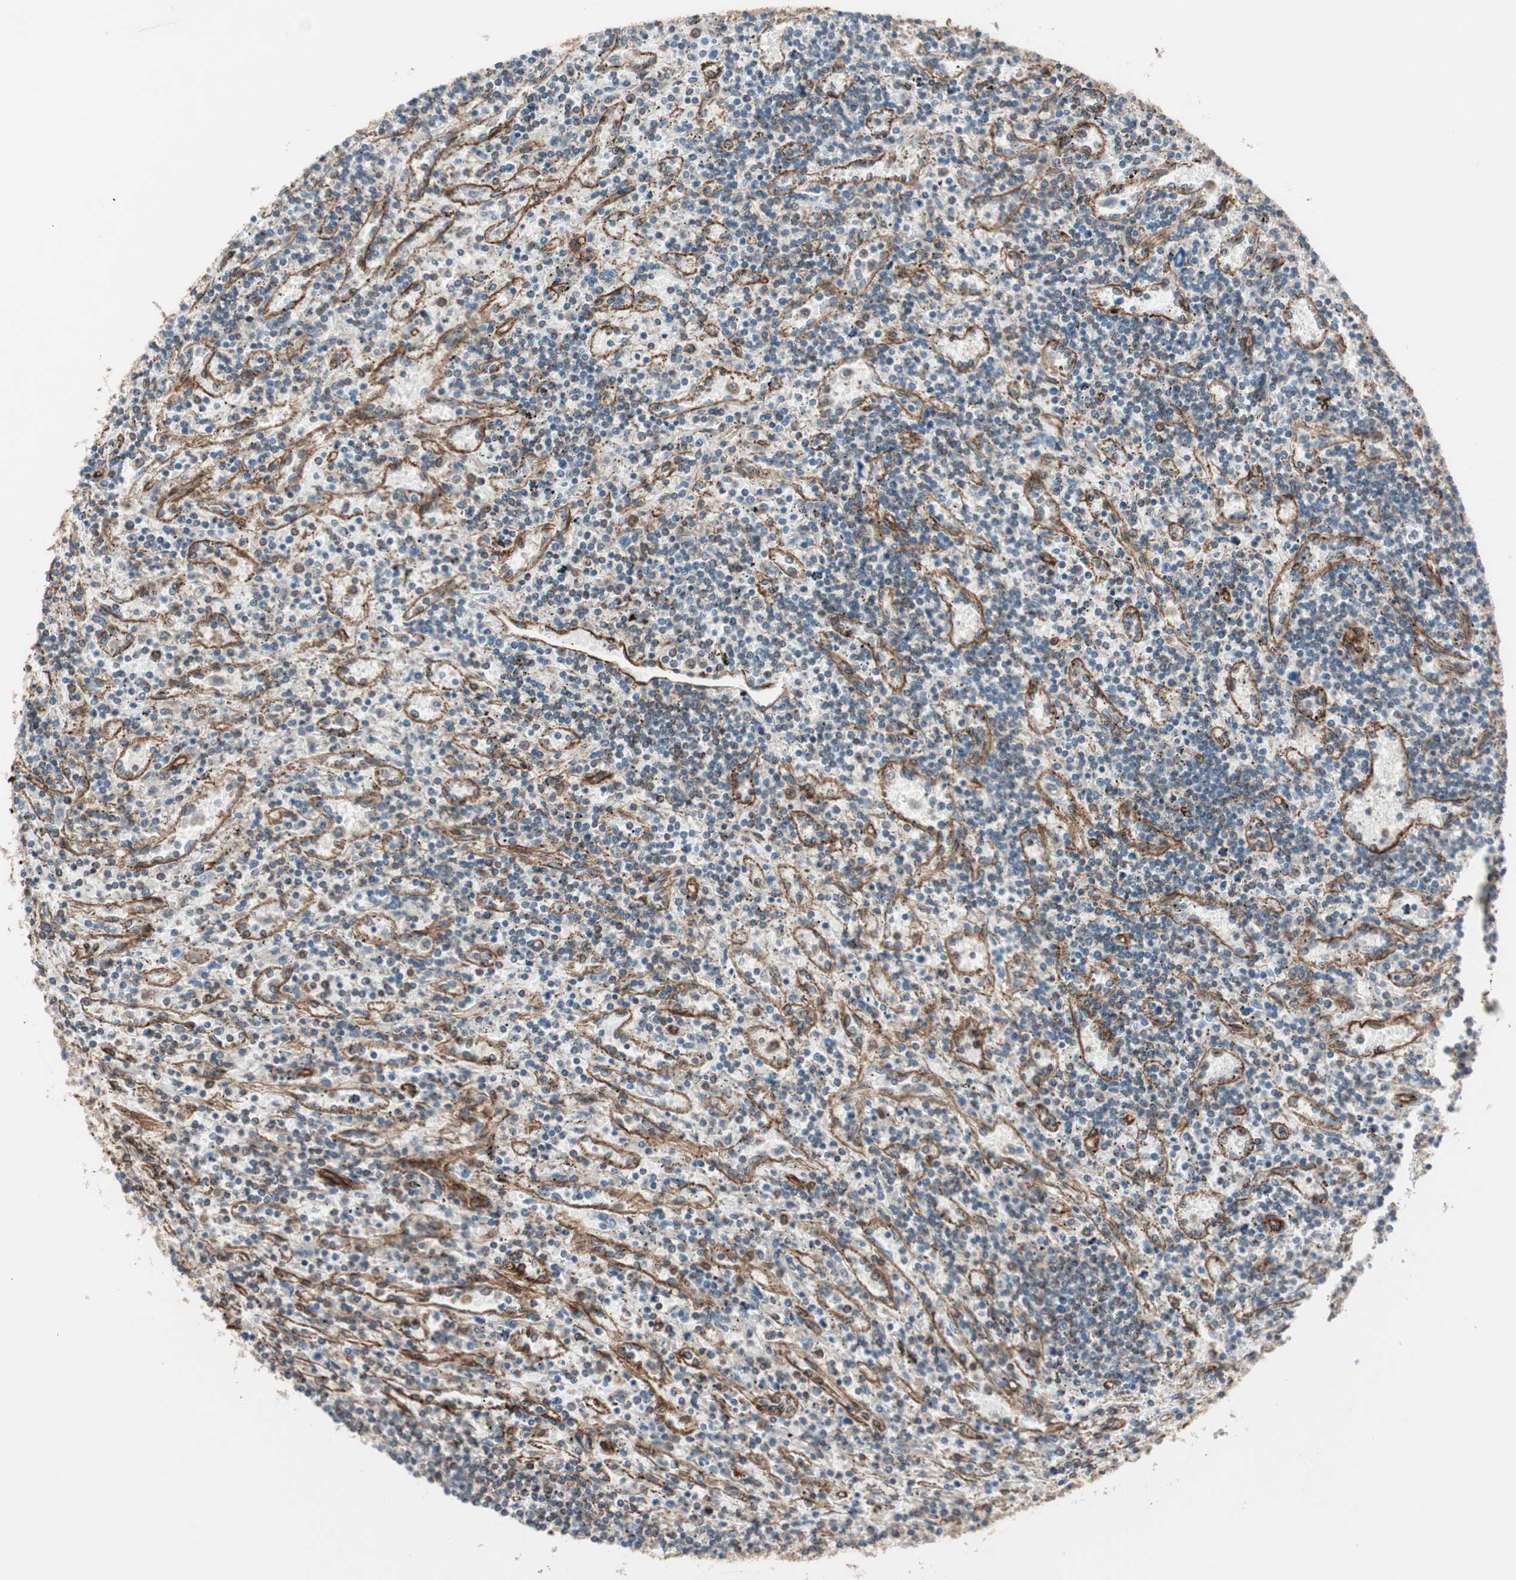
{"staining": {"intensity": "moderate", "quantity": "<25%", "location": "cytoplasmic/membranous"}, "tissue": "lymphoma", "cell_type": "Tumor cells", "image_type": "cancer", "snomed": [{"axis": "morphology", "description": "Malignant lymphoma, non-Hodgkin's type, Low grade"}, {"axis": "topography", "description": "Spleen"}], "caption": "A brown stain labels moderate cytoplasmic/membranous staining of a protein in human low-grade malignant lymphoma, non-Hodgkin's type tumor cells. Using DAB (3,3'-diaminobenzidine) (brown) and hematoxylin (blue) stains, captured at high magnification using brightfield microscopy.", "gene": "TCTA", "patient": {"sex": "male", "age": 76}}